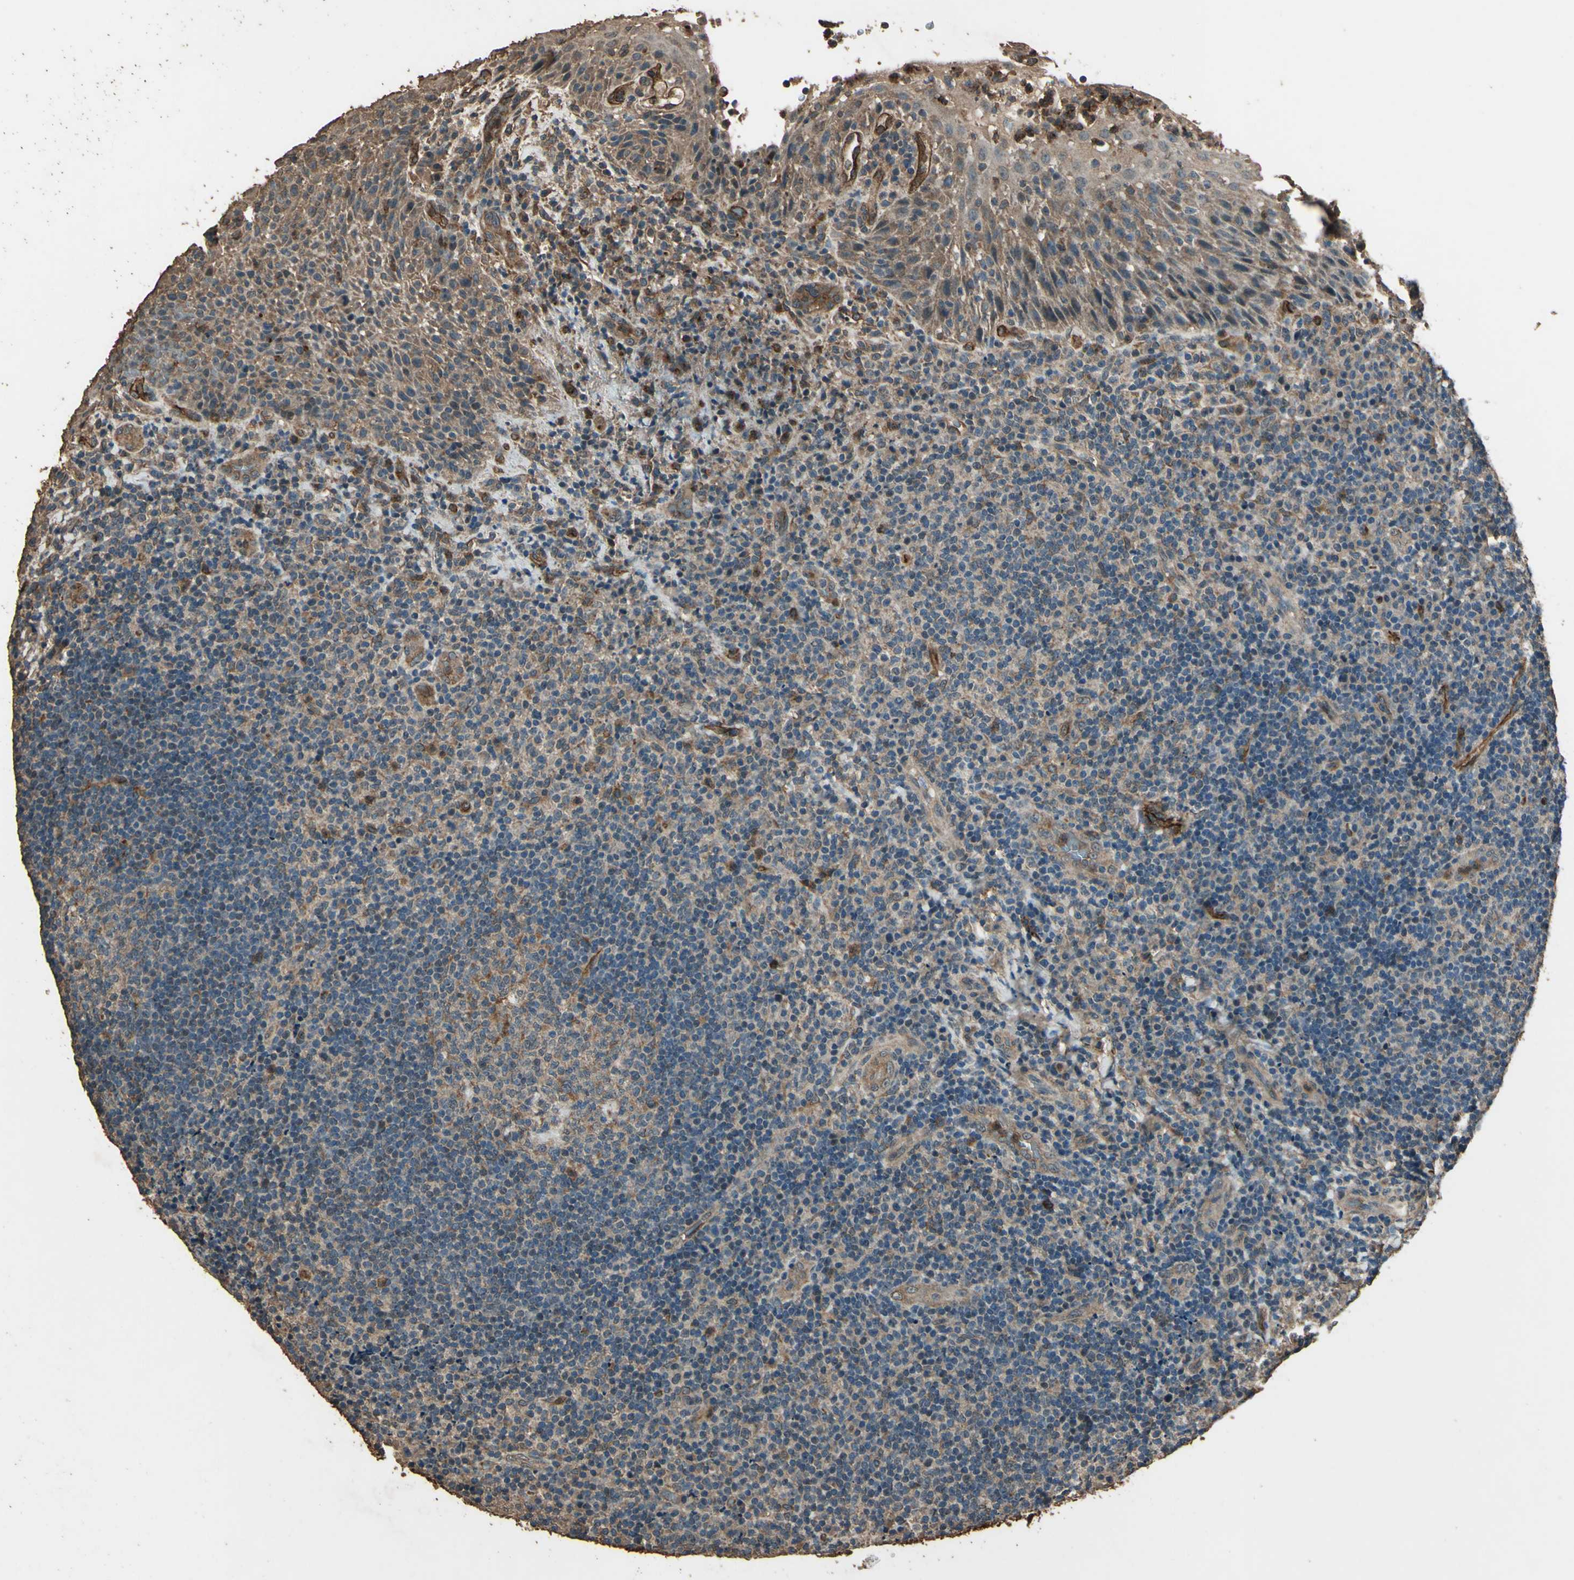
{"staining": {"intensity": "weak", "quantity": ">75%", "location": "cytoplasmic/membranous"}, "tissue": "lymphoma", "cell_type": "Tumor cells", "image_type": "cancer", "snomed": [{"axis": "morphology", "description": "Malignant lymphoma, non-Hodgkin's type, High grade"}, {"axis": "topography", "description": "Tonsil"}], "caption": "Immunohistochemical staining of human lymphoma reveals weak cytoplasmic/membranous protein expression in about >75% of tumor cells.", "gene": "TSPO", "patient": {"sex": "female", "age": 36}}